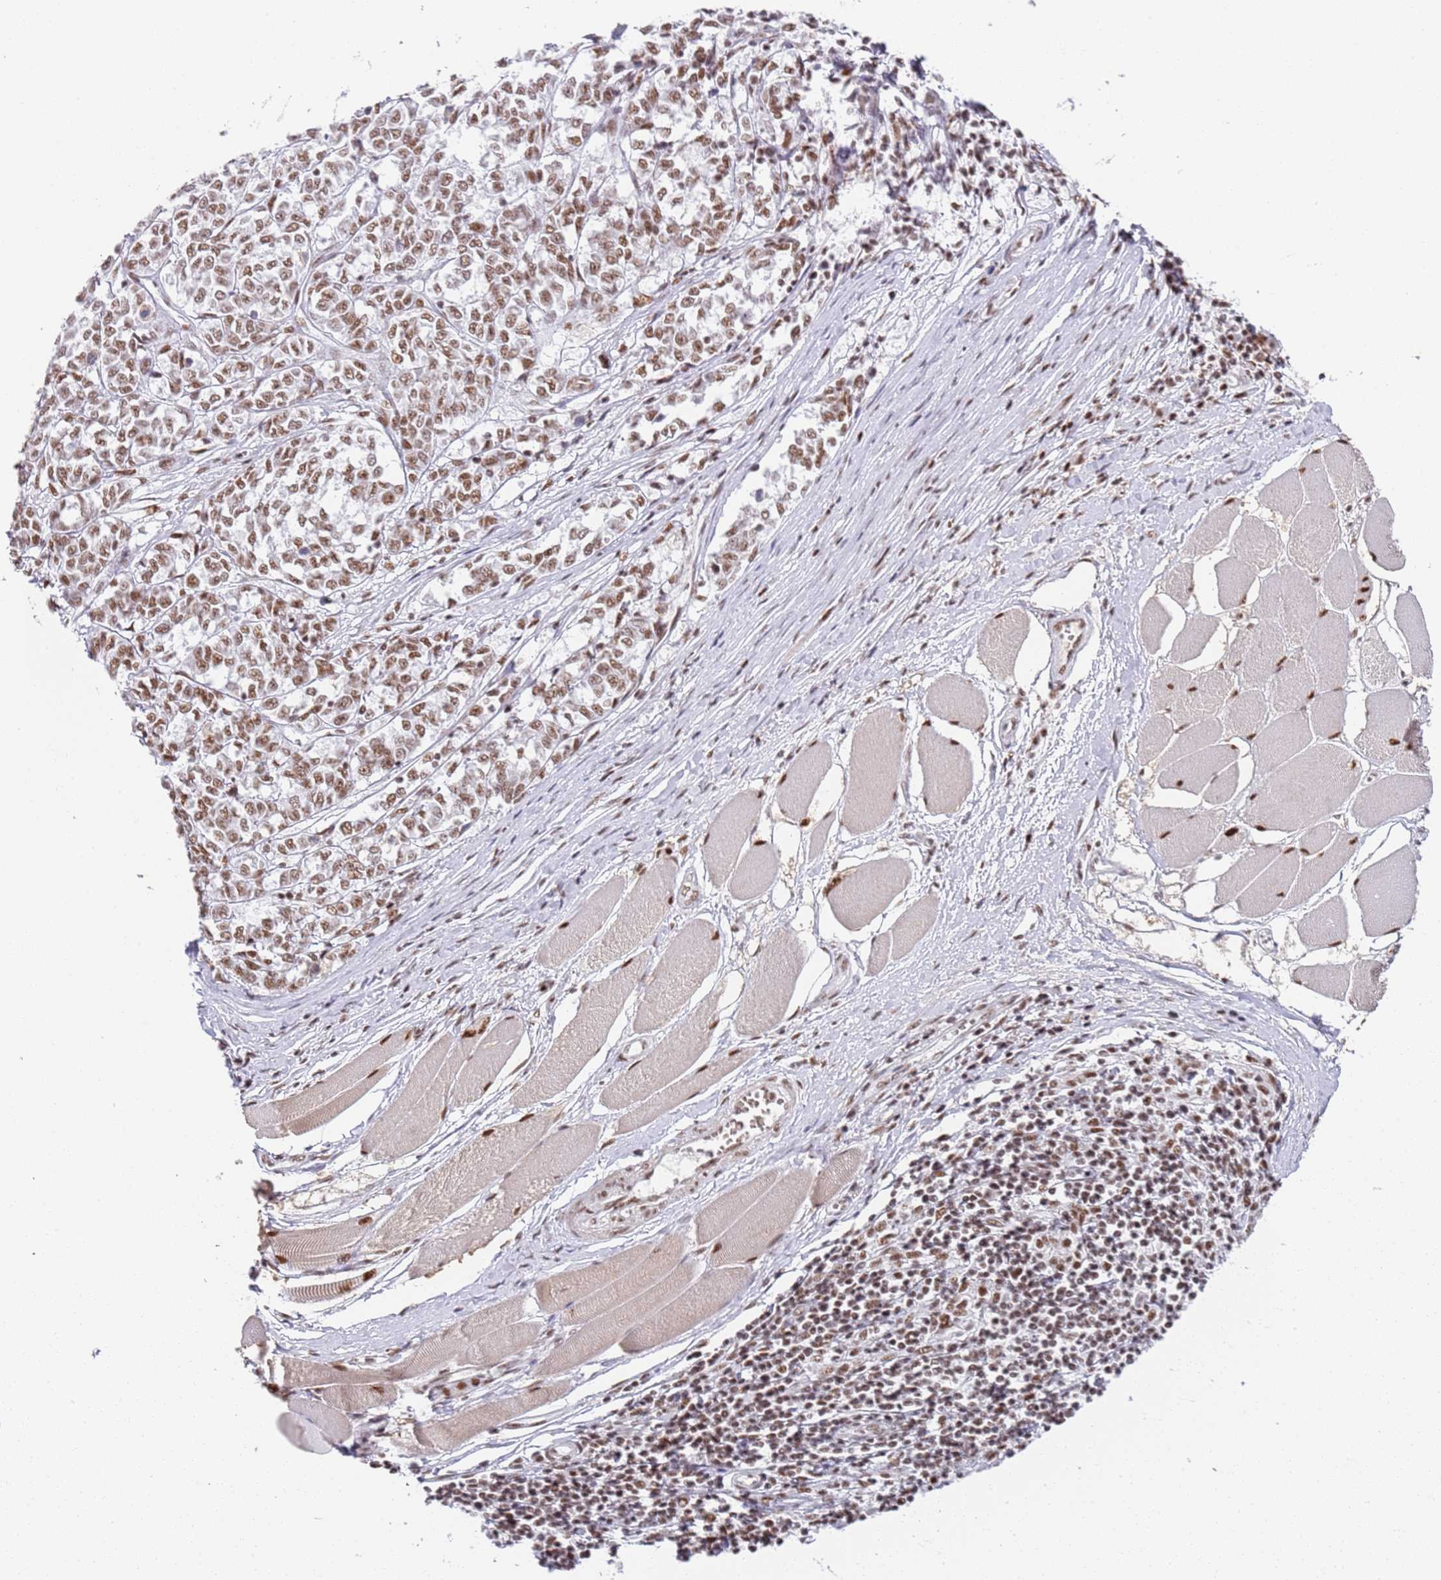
{"staining": {"intensity": "moderate", "quantity": ">75%", "location": "nuclear"}, "tissue": "melanoma", "cell_type": "Tumor cells", "image_type": "cancer", "snomed": [{"axis": "morphology", "description": "Malignant melanoma, NOS"}, {"axis": "topography", "description": "Skin"}], "caption": "A photomicrograph of human malignant melanoma stained for a protein shows moderate nuclear brown staining in tumor cells. (DAB (3,3'-diaminobenzidine) = brown stain, brightfield microscopy at high magnification).", "gene": "AKAP8L", "patient": {"sex": "female", "age": 72}}